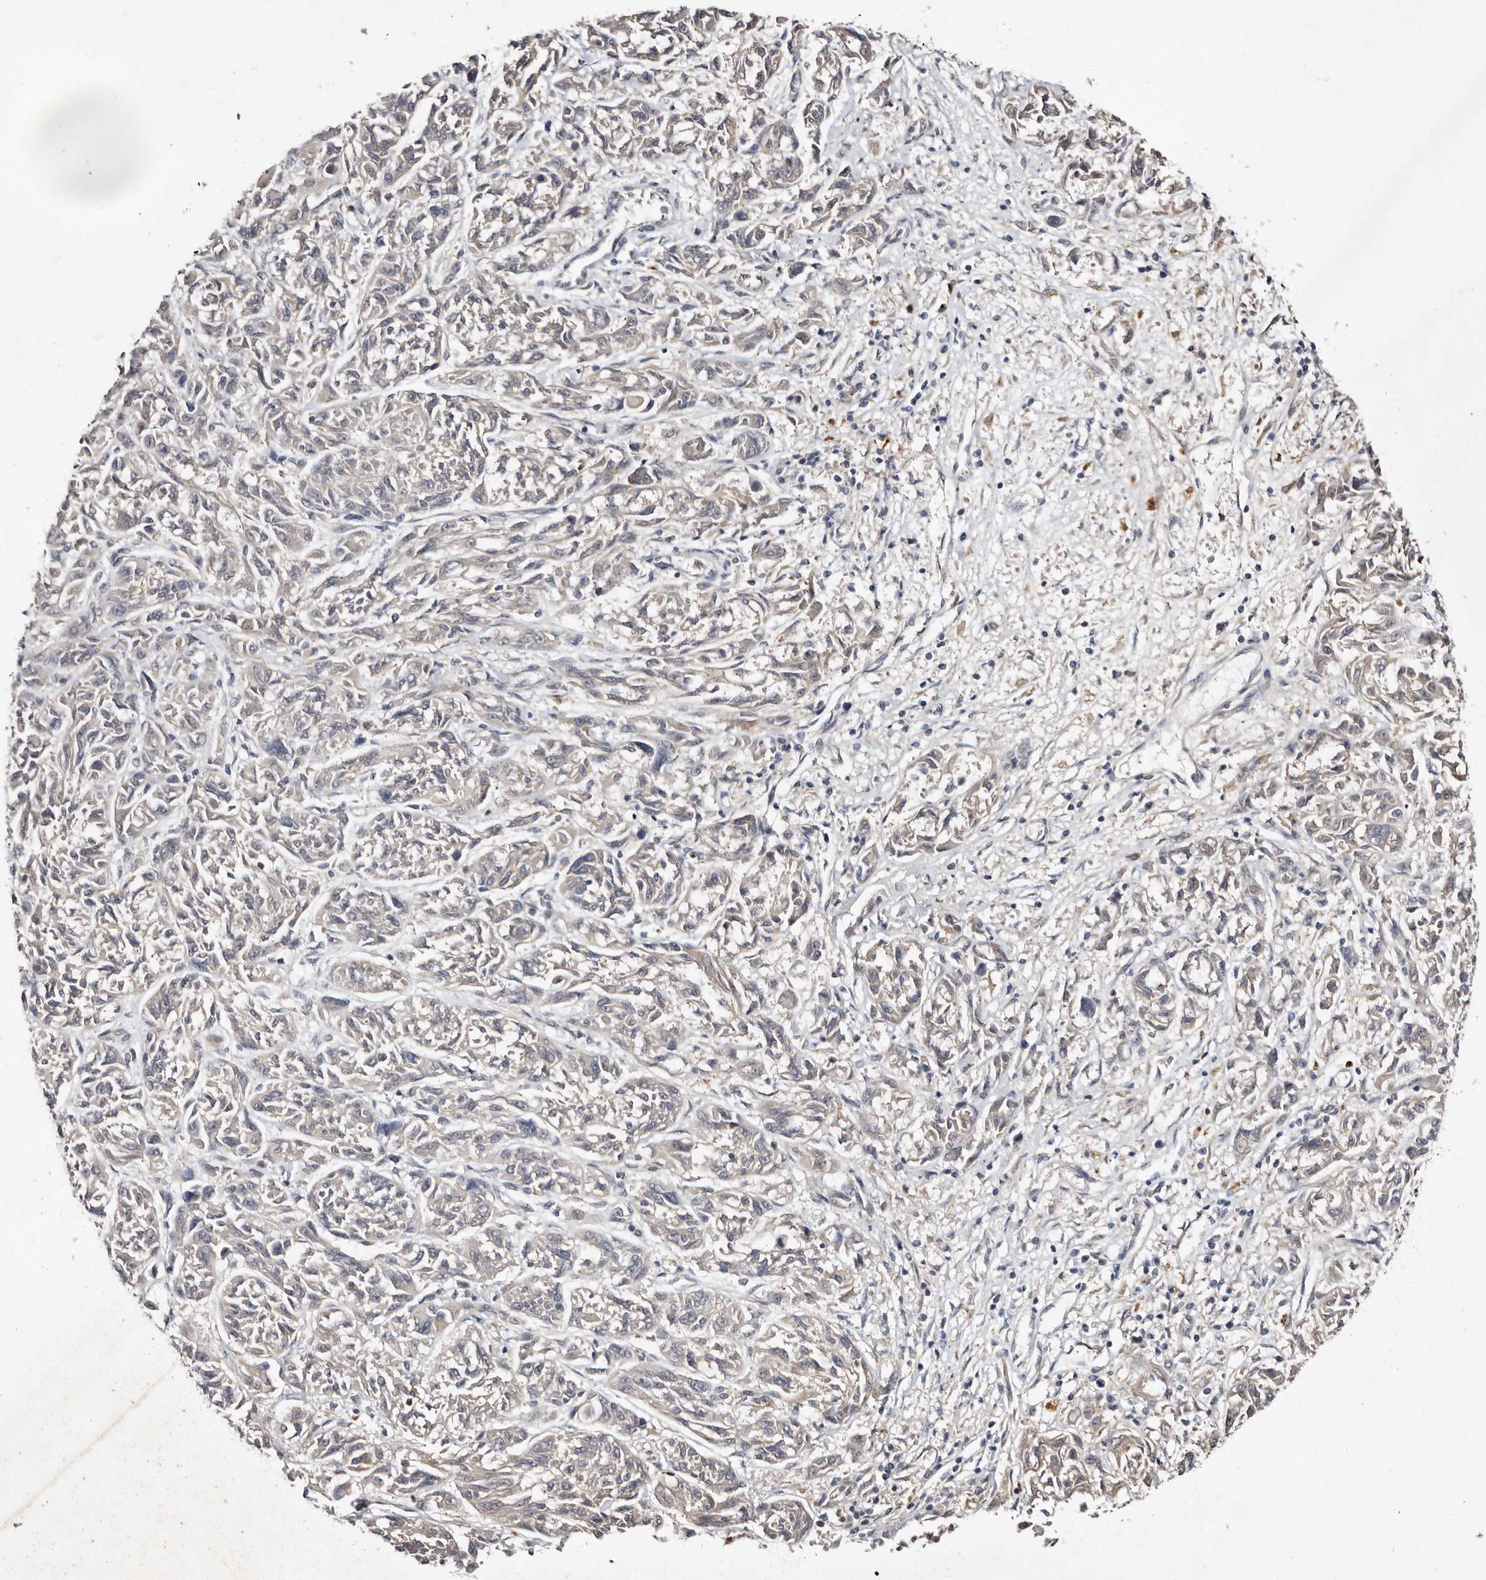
{"staining": {"intensity": "negative", "quantity": "none", "location": "none"}, "tissue": "melanoma", "cell_type": "Tumor cells", "image_type": "cancer", "snomed": [{"axis": "morphology", "description": "Malignant melanoma, NOS"}, {"axis": "topography", "description": "Skin"}], "caption": "Human malignant melanoma stained for a protein using immunohistochemistry exhibits no staining in tumor cells.", "gene": "DACT2", "patient": {"sex": "male", "age": 53}}